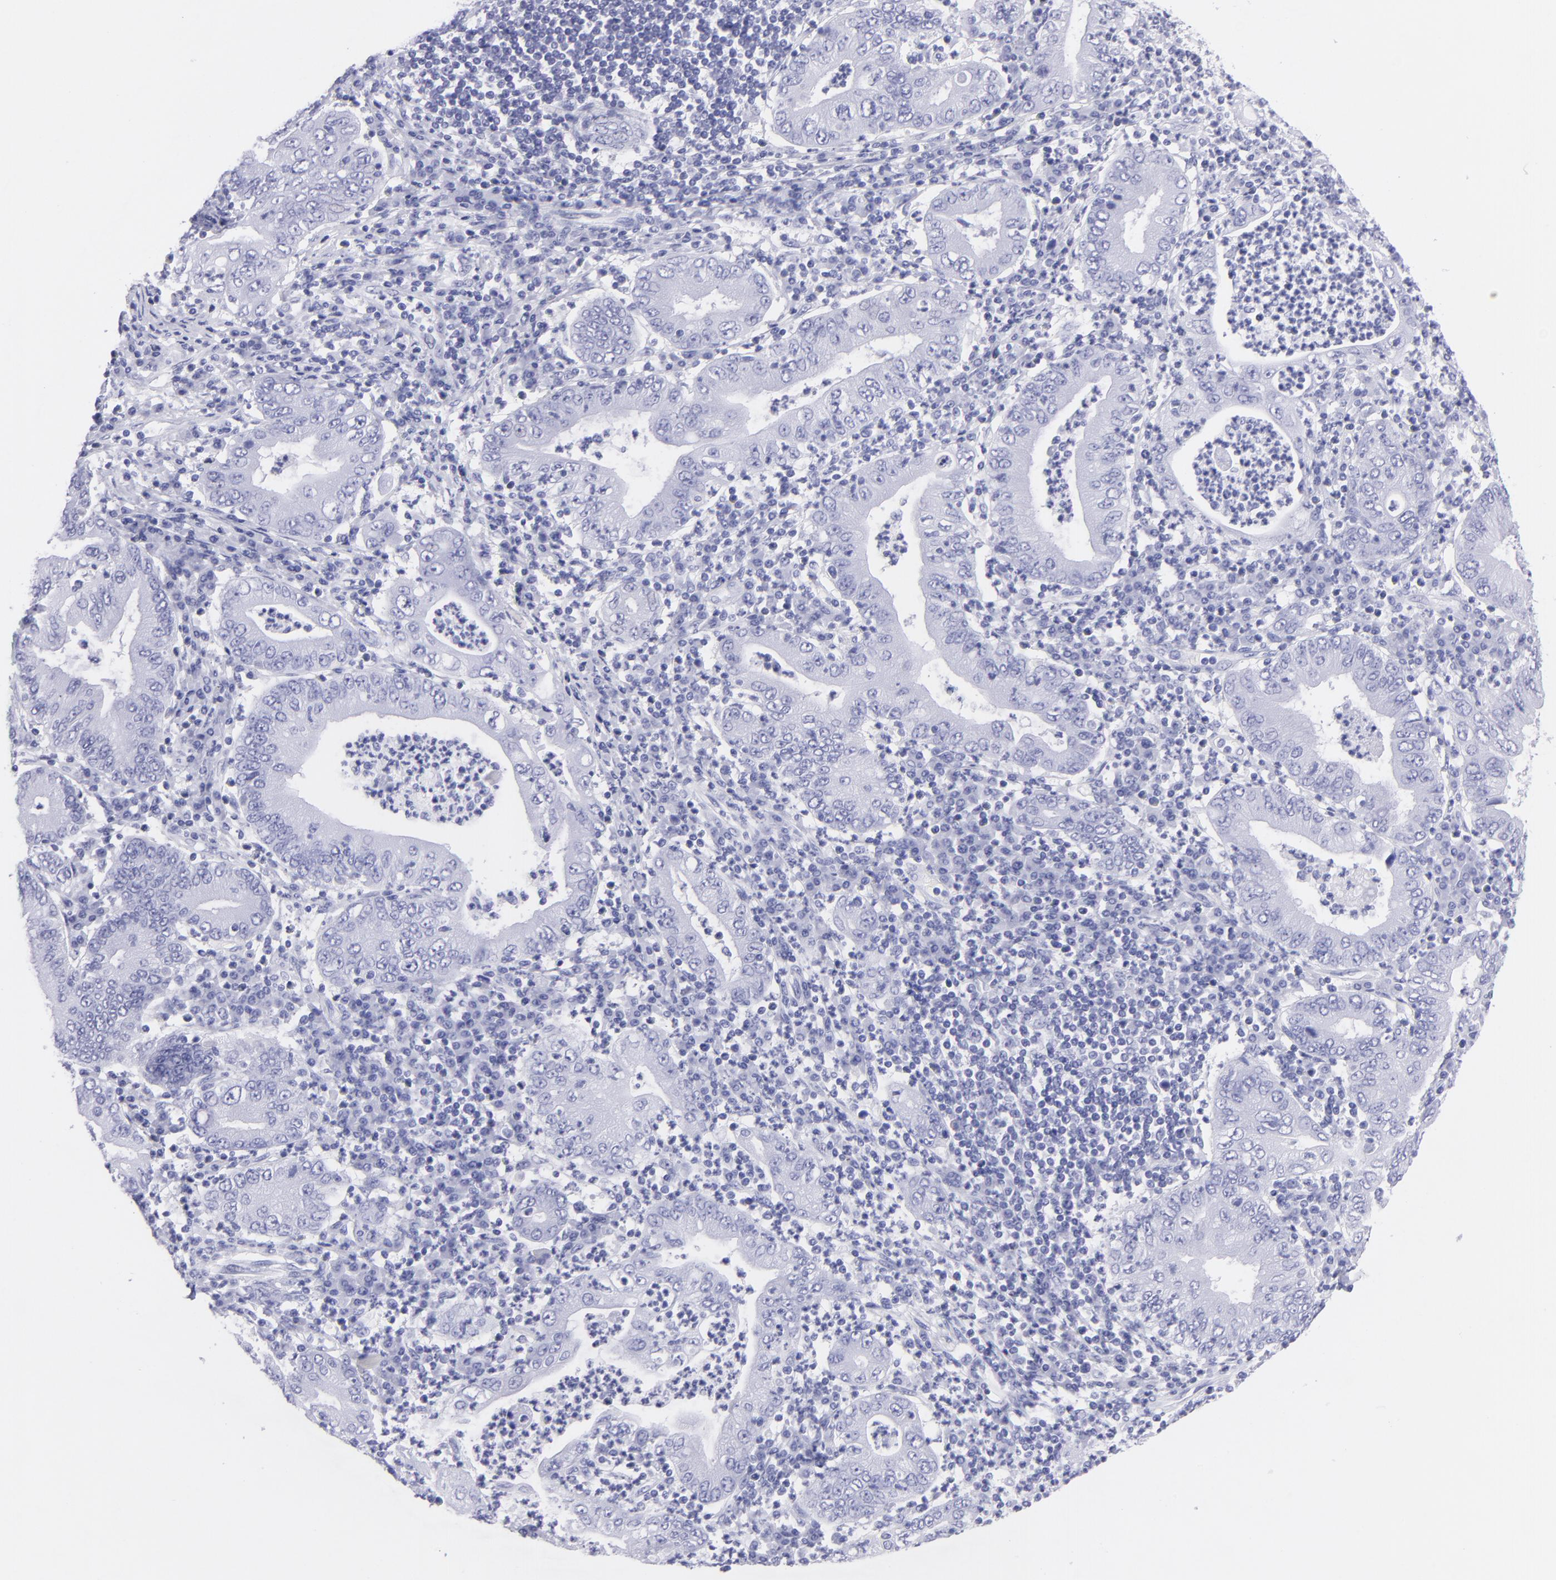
{"staining": {"intensity": "negative", "quantity": "none", "location": "none"}, "tissue": "stomach cancer", "cell_type": "Tumor cells", "image_type": "cancer", "snomed": [{"axis": "morphology", "description": "Normal tissue, NOS"}, {"axis": "morphology", "description": "Adenocarcinoma, NOS"}, {"axis": "topography", "description": "Esophagus"}, {"axis": "topography", "description": "Stomach, upper"}, {"axis": "topography", "description": "Peripheral nerve tissue"}], "caption": "This is an IHC histopathology image of human stomach adenocarcinoma. There is no expression in tumor cells.", "gene": "CNP", "patient": {"sex": "male", "age": 62}}